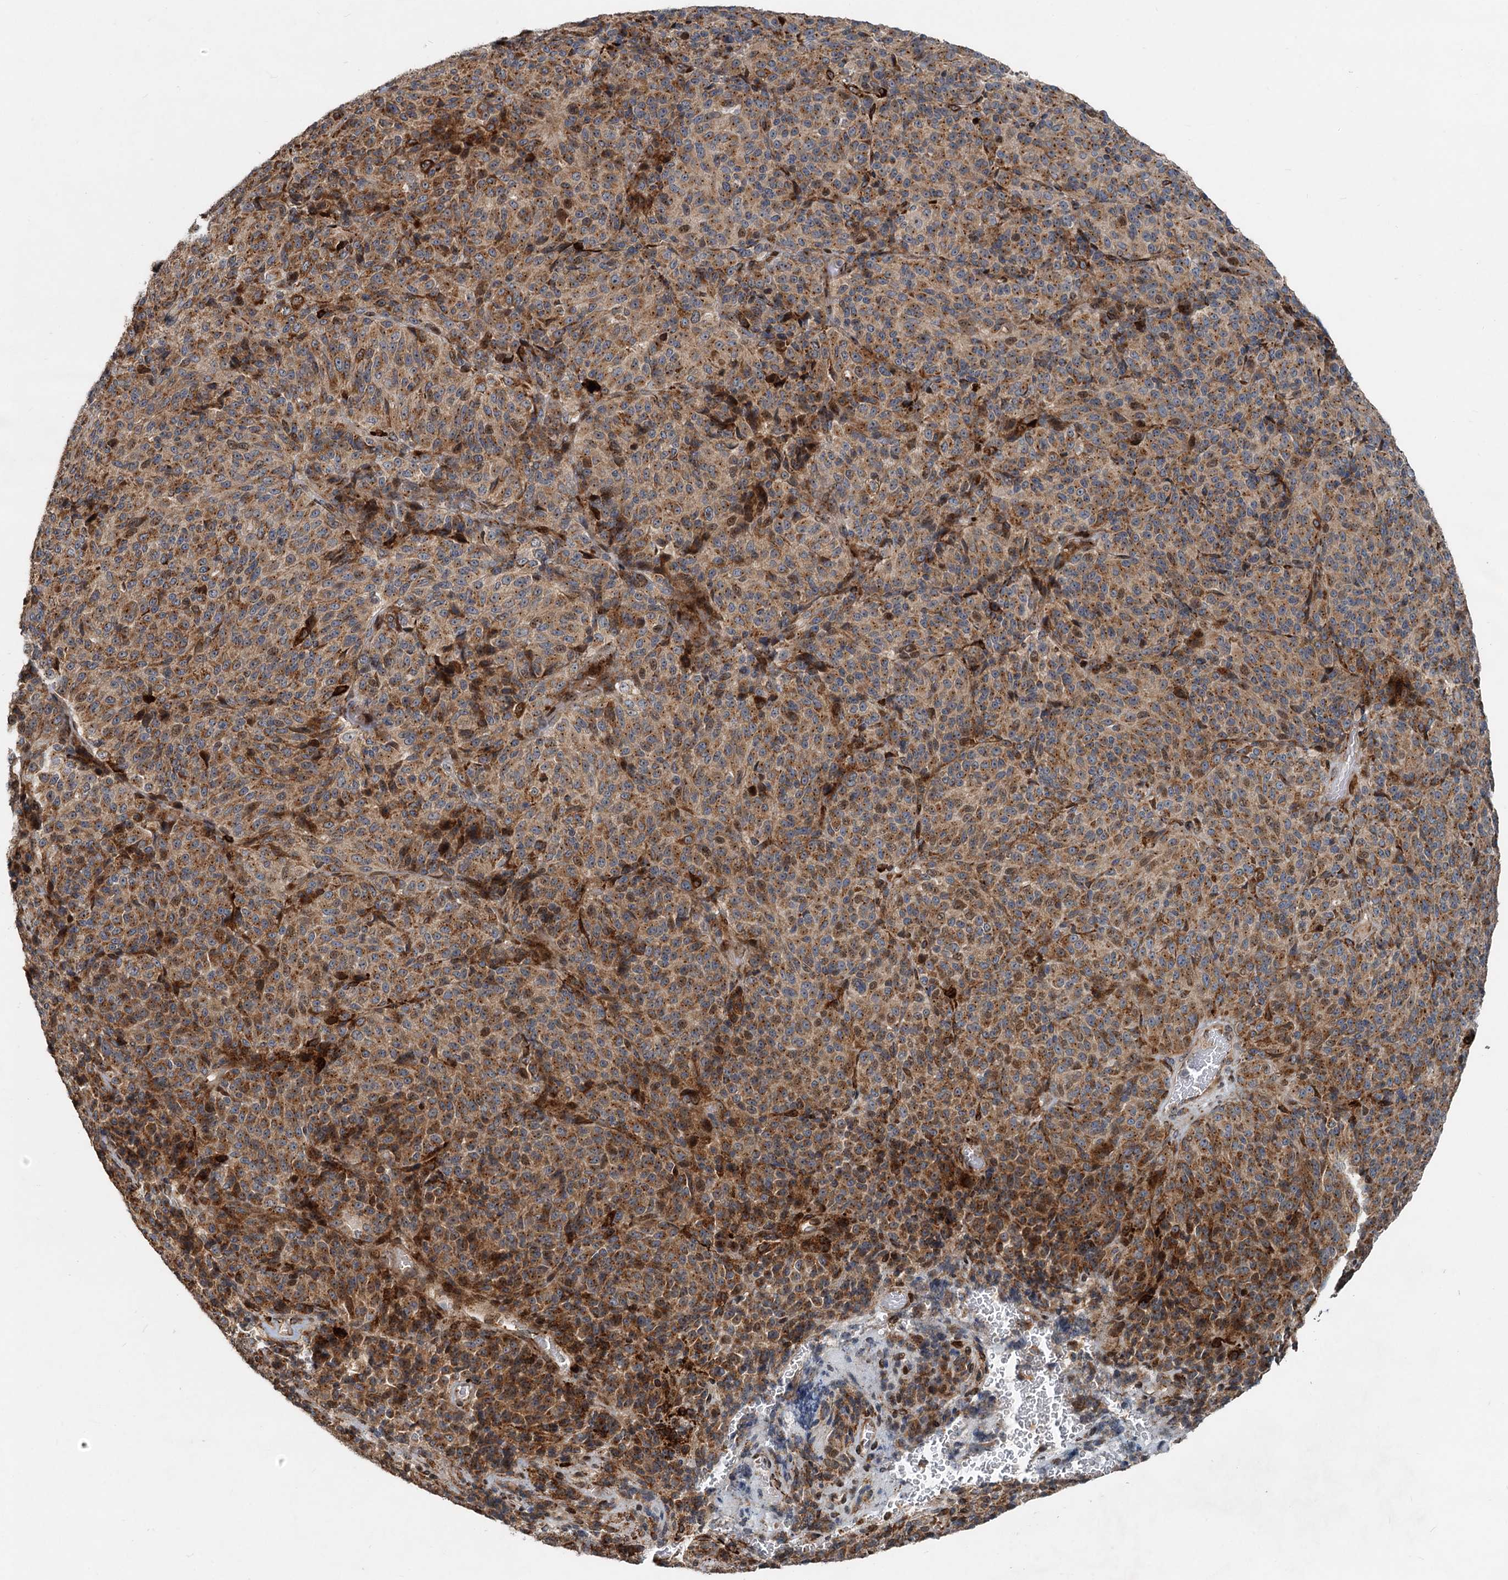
{"staining": {"intensity": "moderate", "quantity": ">75%", "location": "cytoplasmic/membranous"}, "tissue": "melanoma", "cell_type": "Tumor cells", "image_type": "cancer", "snomed": [{"axis": "morphology", "description": "Malignant melanoma, Metastatic site"}, {"axis": "topography", "description": "Brain"}], "caption": "Immunohistochemical staining of melanoma exhibits moderate cytoplasmic/membranous protein expression in approximately >75% of tumor cells. (IHC, brightfield microscopy, high magnification).", "gene": "CEP68", "patient": {"sex": "female", "age": 56}}